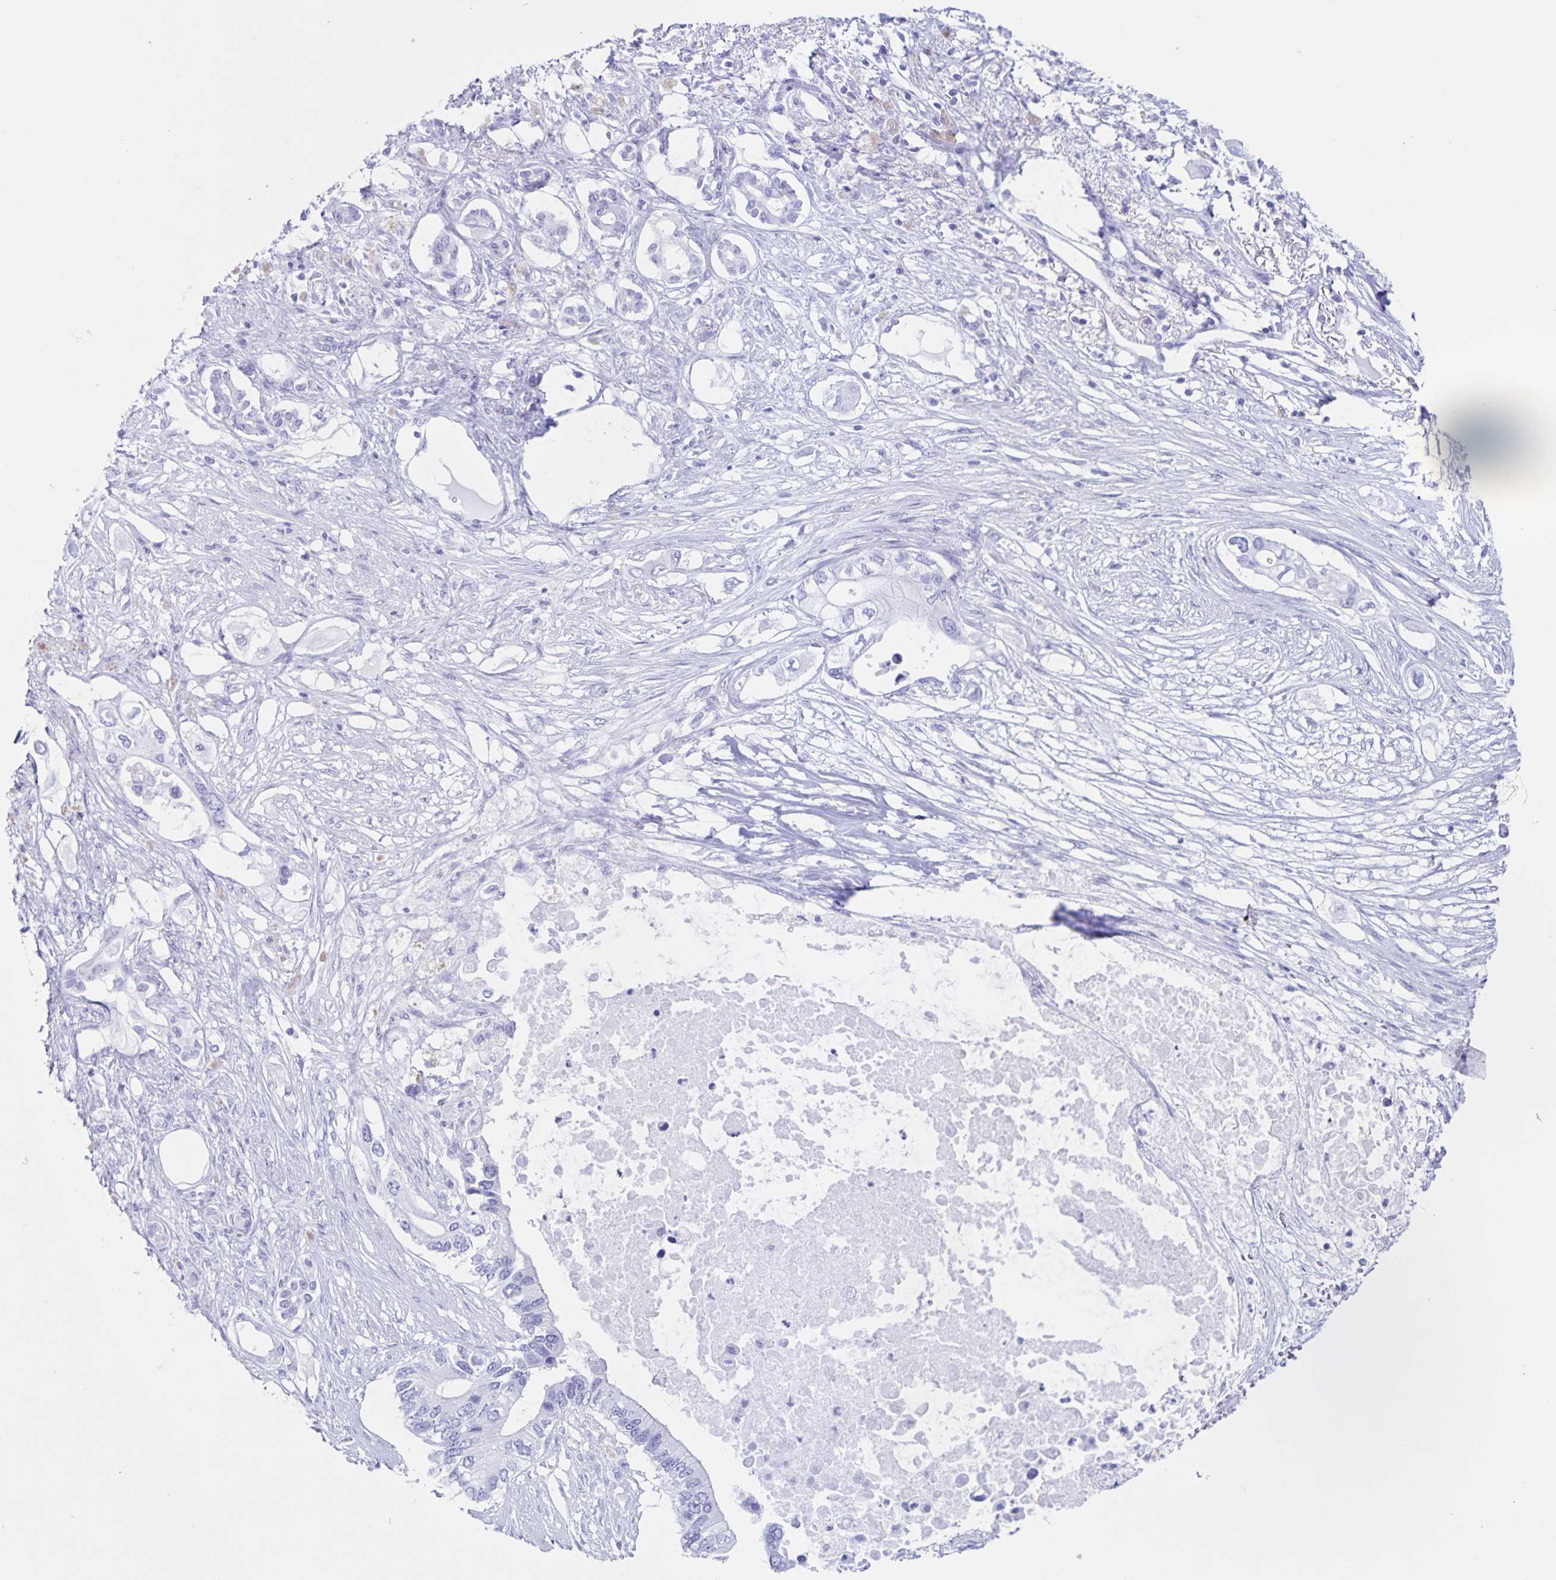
{"staining": {"intensity": "negative", "quantity": "none", "location": "none"}, "tissue": "pancreatic cancer", "cell_type": "Tumor cells", "image_type": "cancer", "snomed": [{"axis": "morphology", "description": "Adenocarcinoma, NOS"}, {"axis": "topography", "description": "Pancreas"}], "caption": "DAB (3,3'-diaminobenzidine) immunohistochemical staining of human pancreatic cancer shows no significant positivity in tumor cells.", "gene": "C12orf56", "patient": {"sex": "female", "age": 63}}